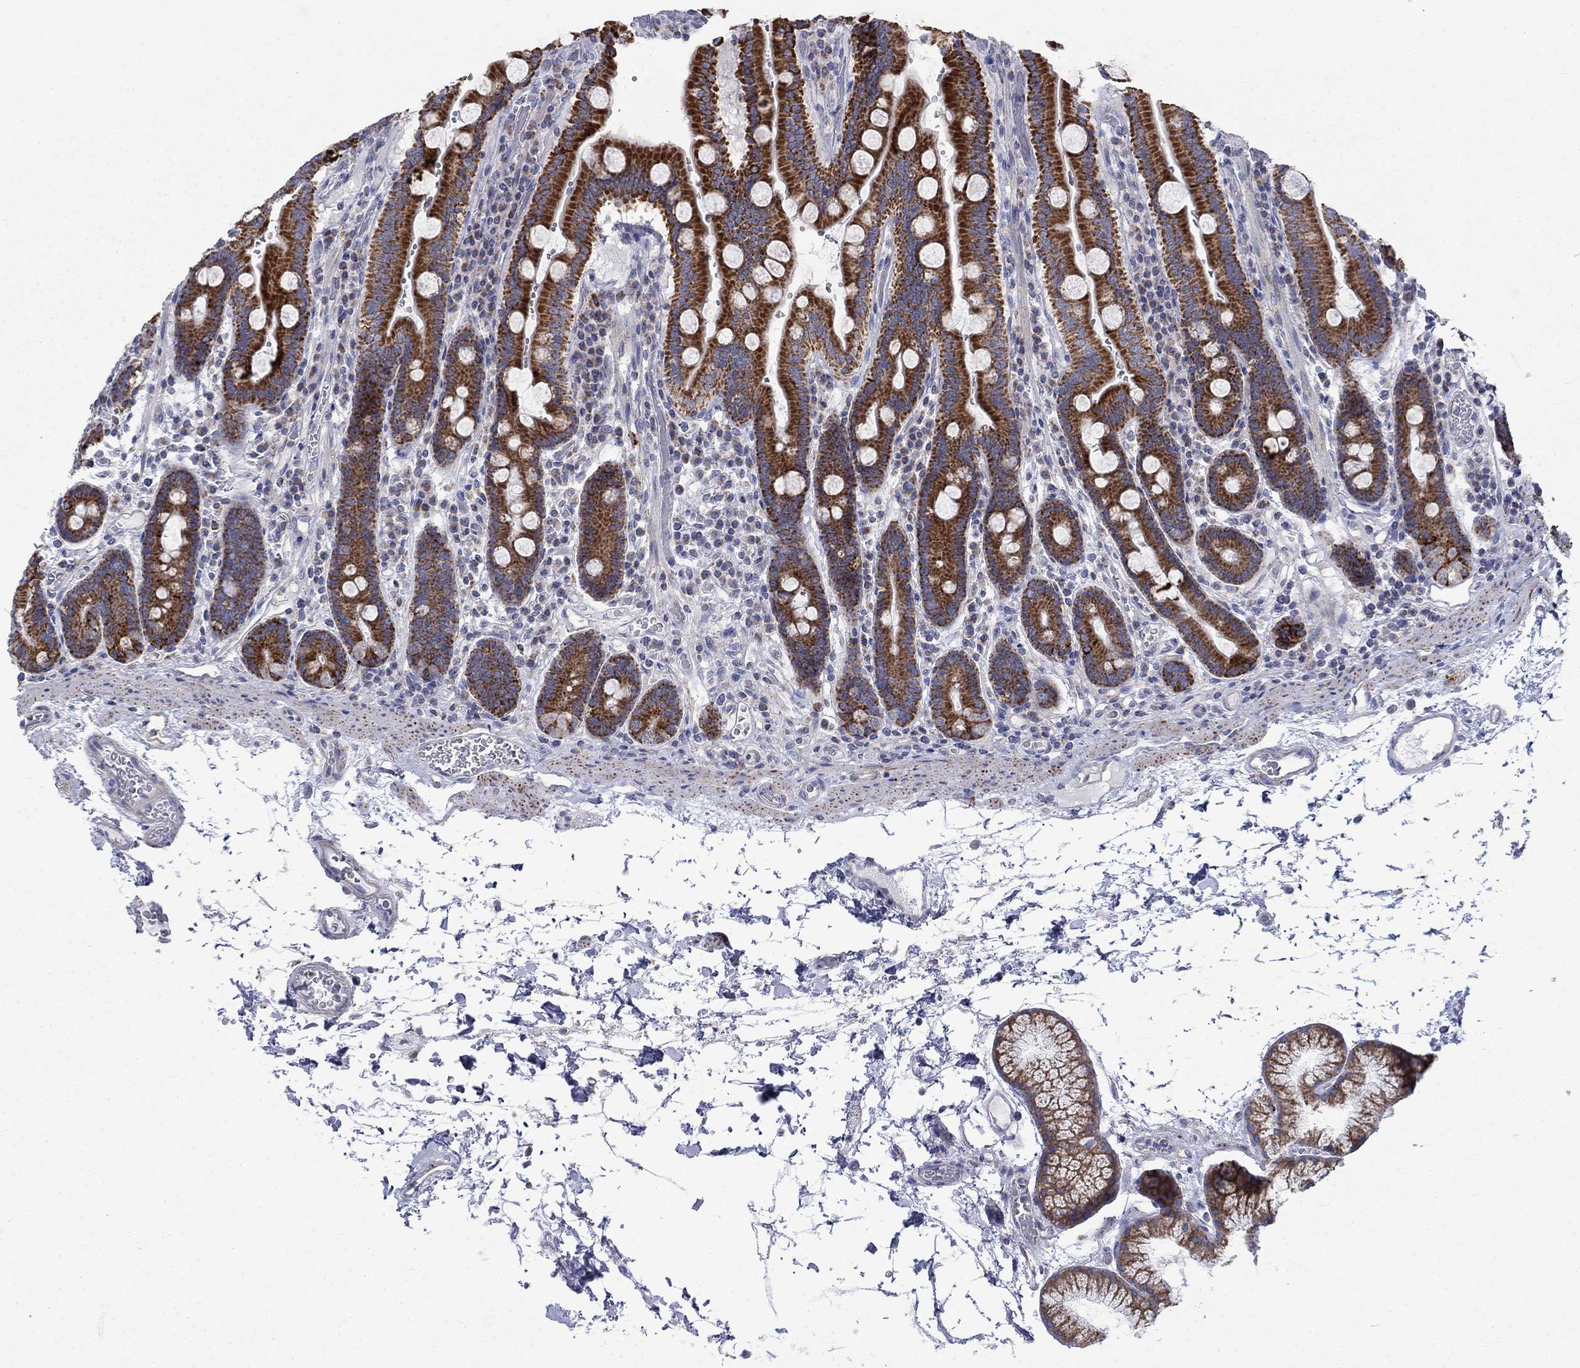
{"staining": {"intensity": "strong", "quantity": ">75%", "location": "cytoplasmic/membranous"}, "tissue": "duodenum", "cell_type": "Glandular cells", "image_type": "normal", "snomed": [{"axis": "morphology", "description": "Normal tissue, NOS"}, {"axis": "topography", "description": "Duodenum"}], "caption": "Benign duodenum was stained to show a protein in brown. There is high levels of strong cytoplasmic/membranous positivity in approximately >75% of glandular cells. (IHC, brightfield microscopy, high magnification).", "gene": "CISD1", "patient": {"sex": "female", "age": 62}}